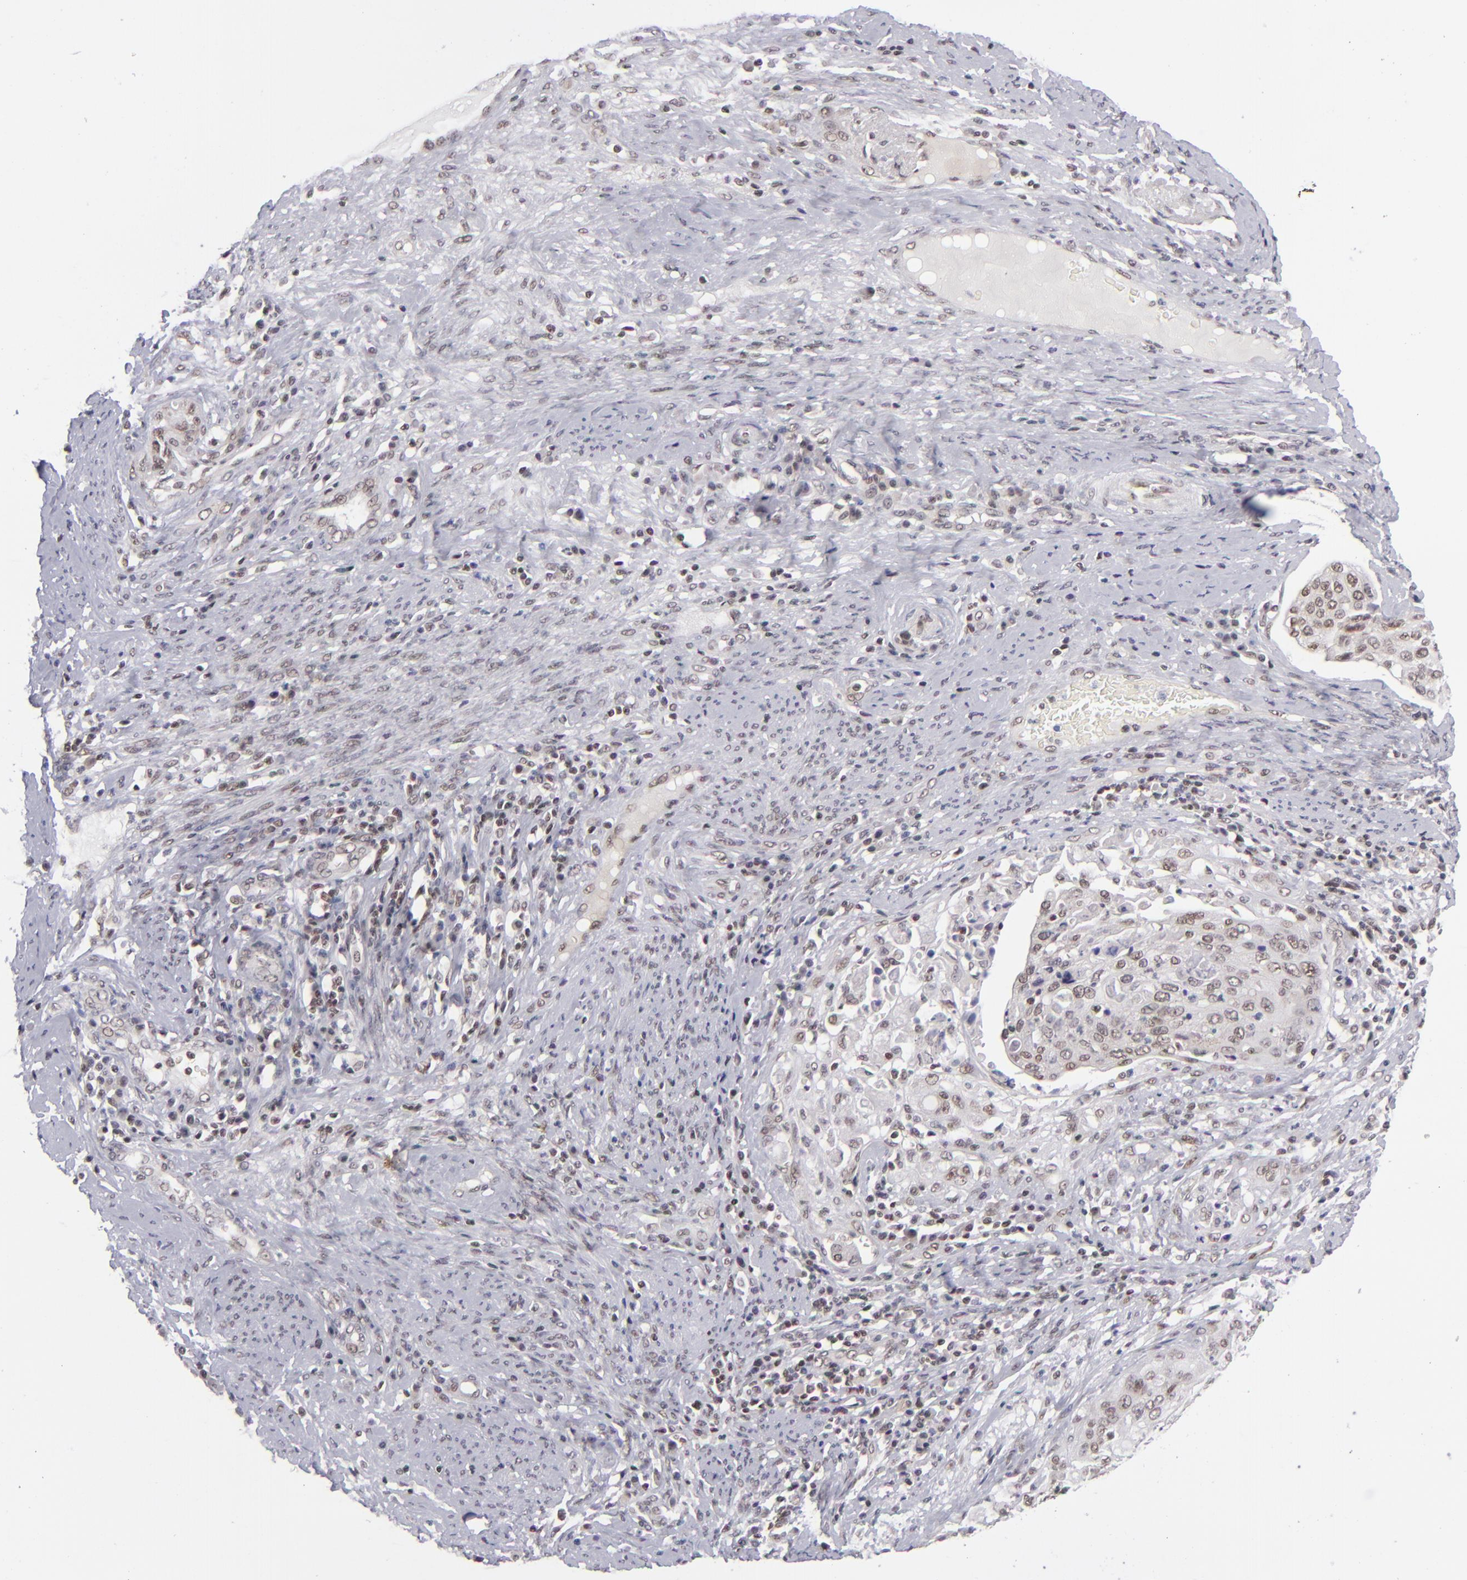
{"staining": {"intensity": "weak", "quantity": "25%-75%", "location": "nuclear"}, "tissue": "cervical cancer", "cell_type": "Tumor cells", "image_type": "cancer", "snomed": [{"axis": "morphology", "description": "Squamous cell carcinoma, NOS"}, {"axis": "topography", "description": "Cervix"}], "caption": "Human squamous cell carcinoma (cervical) stained for a protein (brown) reveals weak nuclear positive positivity in approximately 25%-75% of tumor cells.", "gene": "MLLT3", "patient": {"sex": "female", "age": 41}}